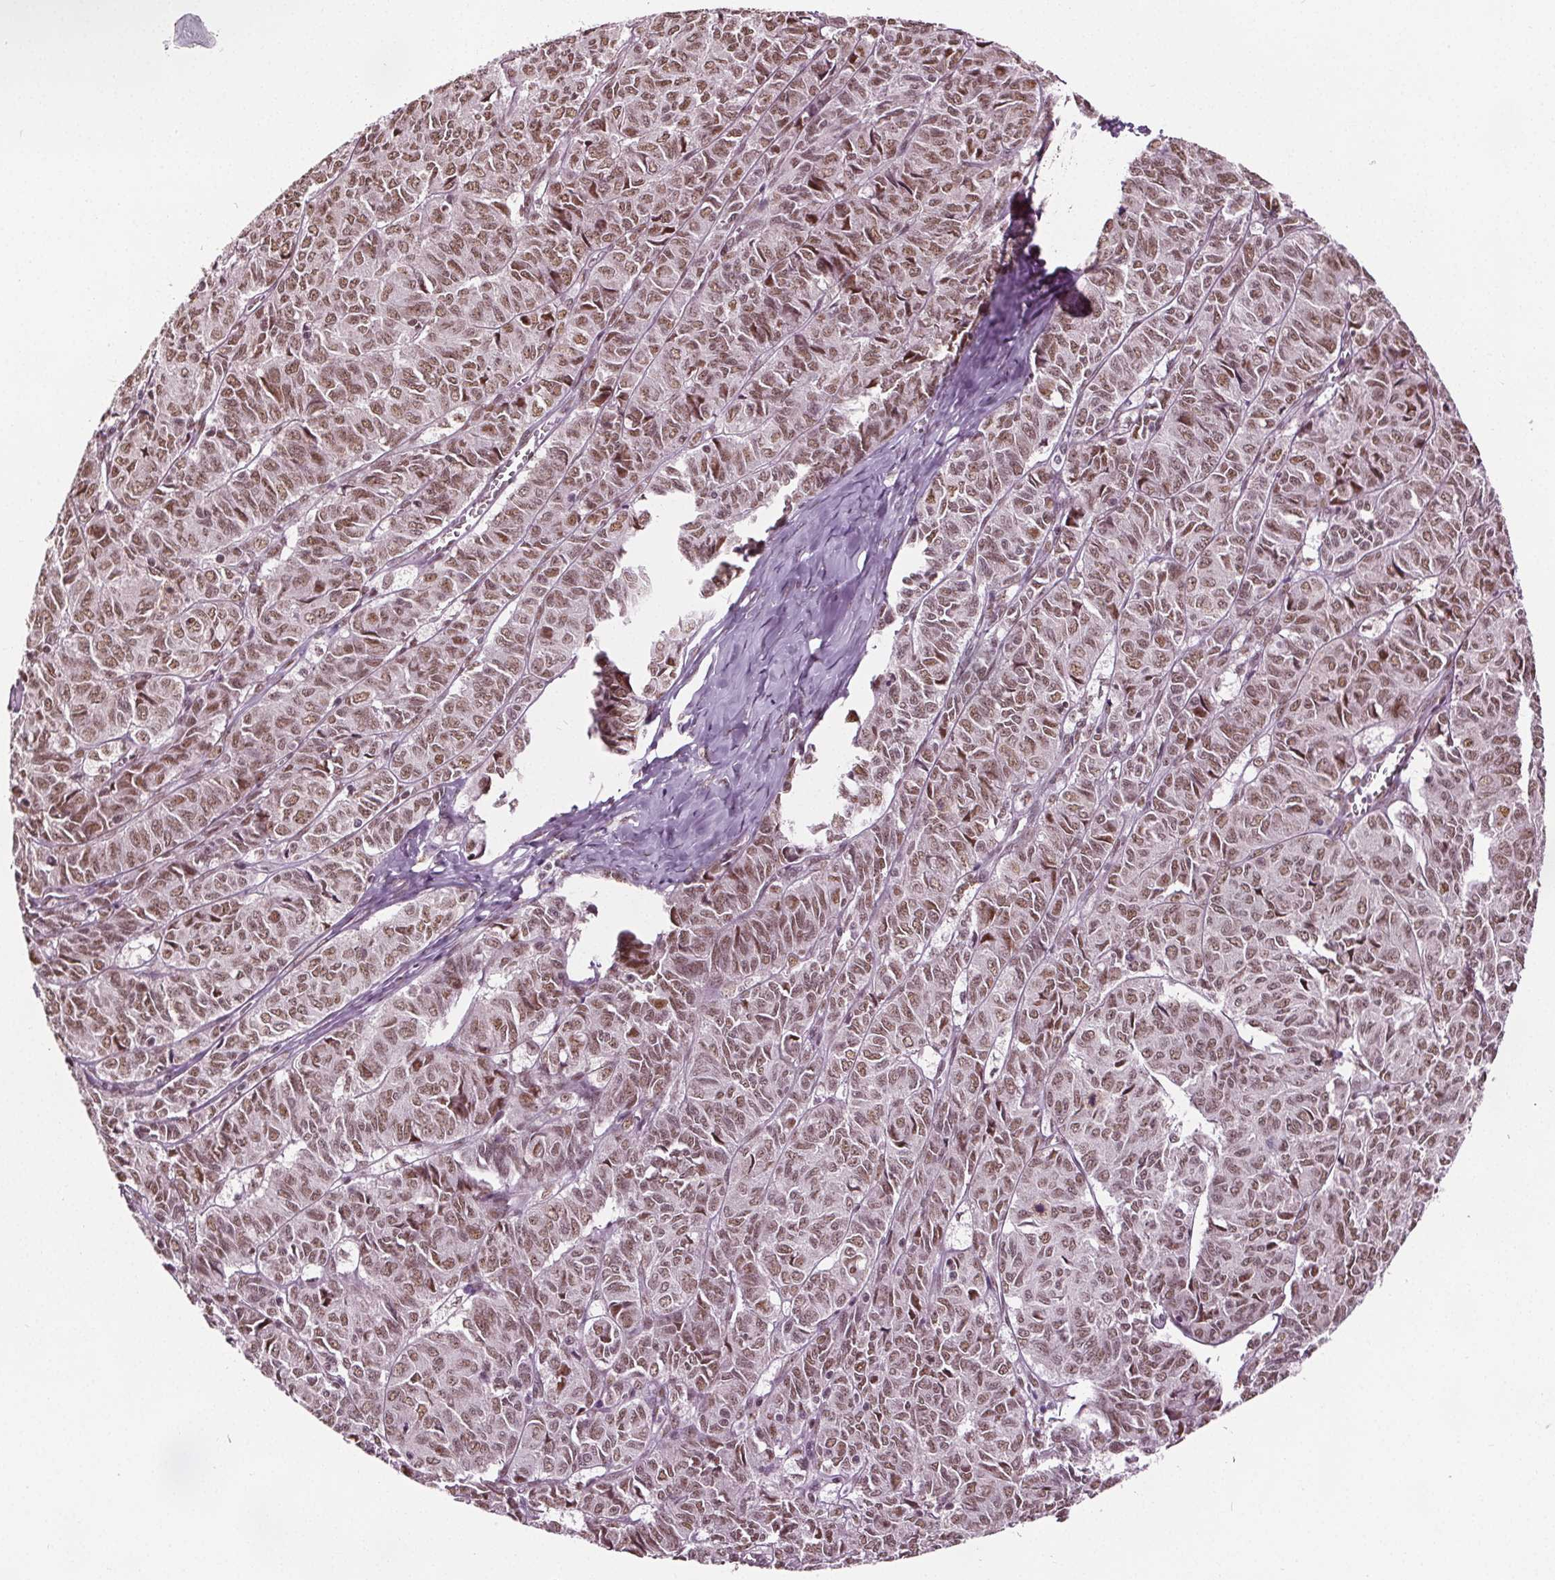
{"staining": {"intensity": "moderate", "quantity": ">75%", "location": "nuclear"}, "tissue": "ovarian cancer", "cell_type": "Tumor cells", "image_type": "cancer", "snomed": [{"axis": "morphology", "description": "Carcinoma, endometroid"}, {"axis": "topography", "description": "Ovary"}], "caption": "Protein staining displays moderate nuclear staining in approximately >75% of tumor cells in ovarian cancer.", "gene": "IWS1", "patient": {"sex": "female", "age": 80}}